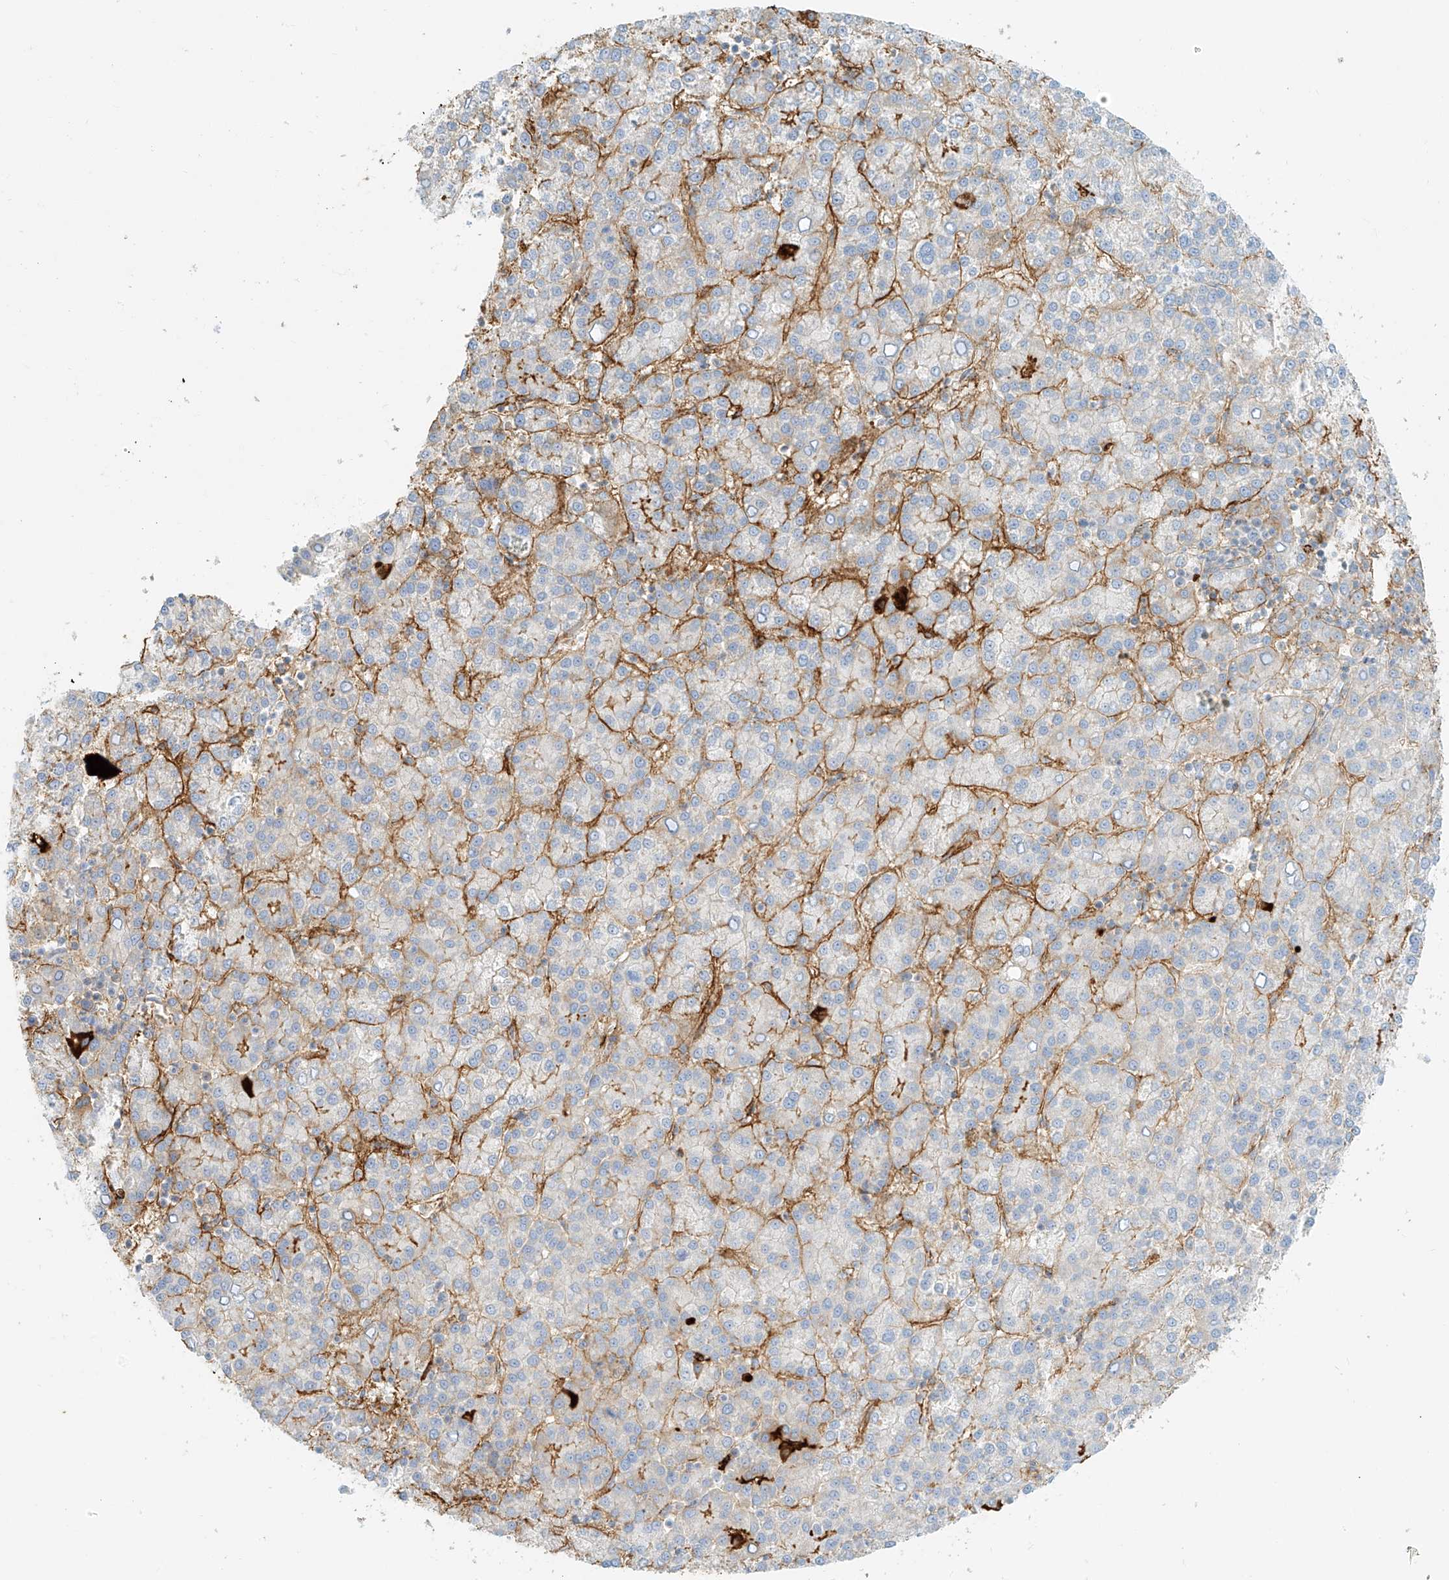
{"staining": {"intensity": "moderate", "quantity": "<25%", "location": "cytoplasmic/membranous"}, "tissue": "liver cancer", "cell_type": "Tumor cells", "image_type": "cancer", "snomed": [{"axis": "morphology", "description": "Carcinoma, Hepatocellular, NOS"}, {"axis": "topography", "description": "Liver"}], "caption": "Immunohistochemistry (IHC) micrograph of neoplastic tissue: liver hepatocellular carcinoma stained using immunohistochemistry (IHC) reveals low levels of moderate protein expression localized specifically in the cytoplasmic/membranous of tumor cells, appearing as a cytoplasmic/membranous brown color.", "gene": "OCSTAMP", "patient": {"sex": "female", "age": 58}}